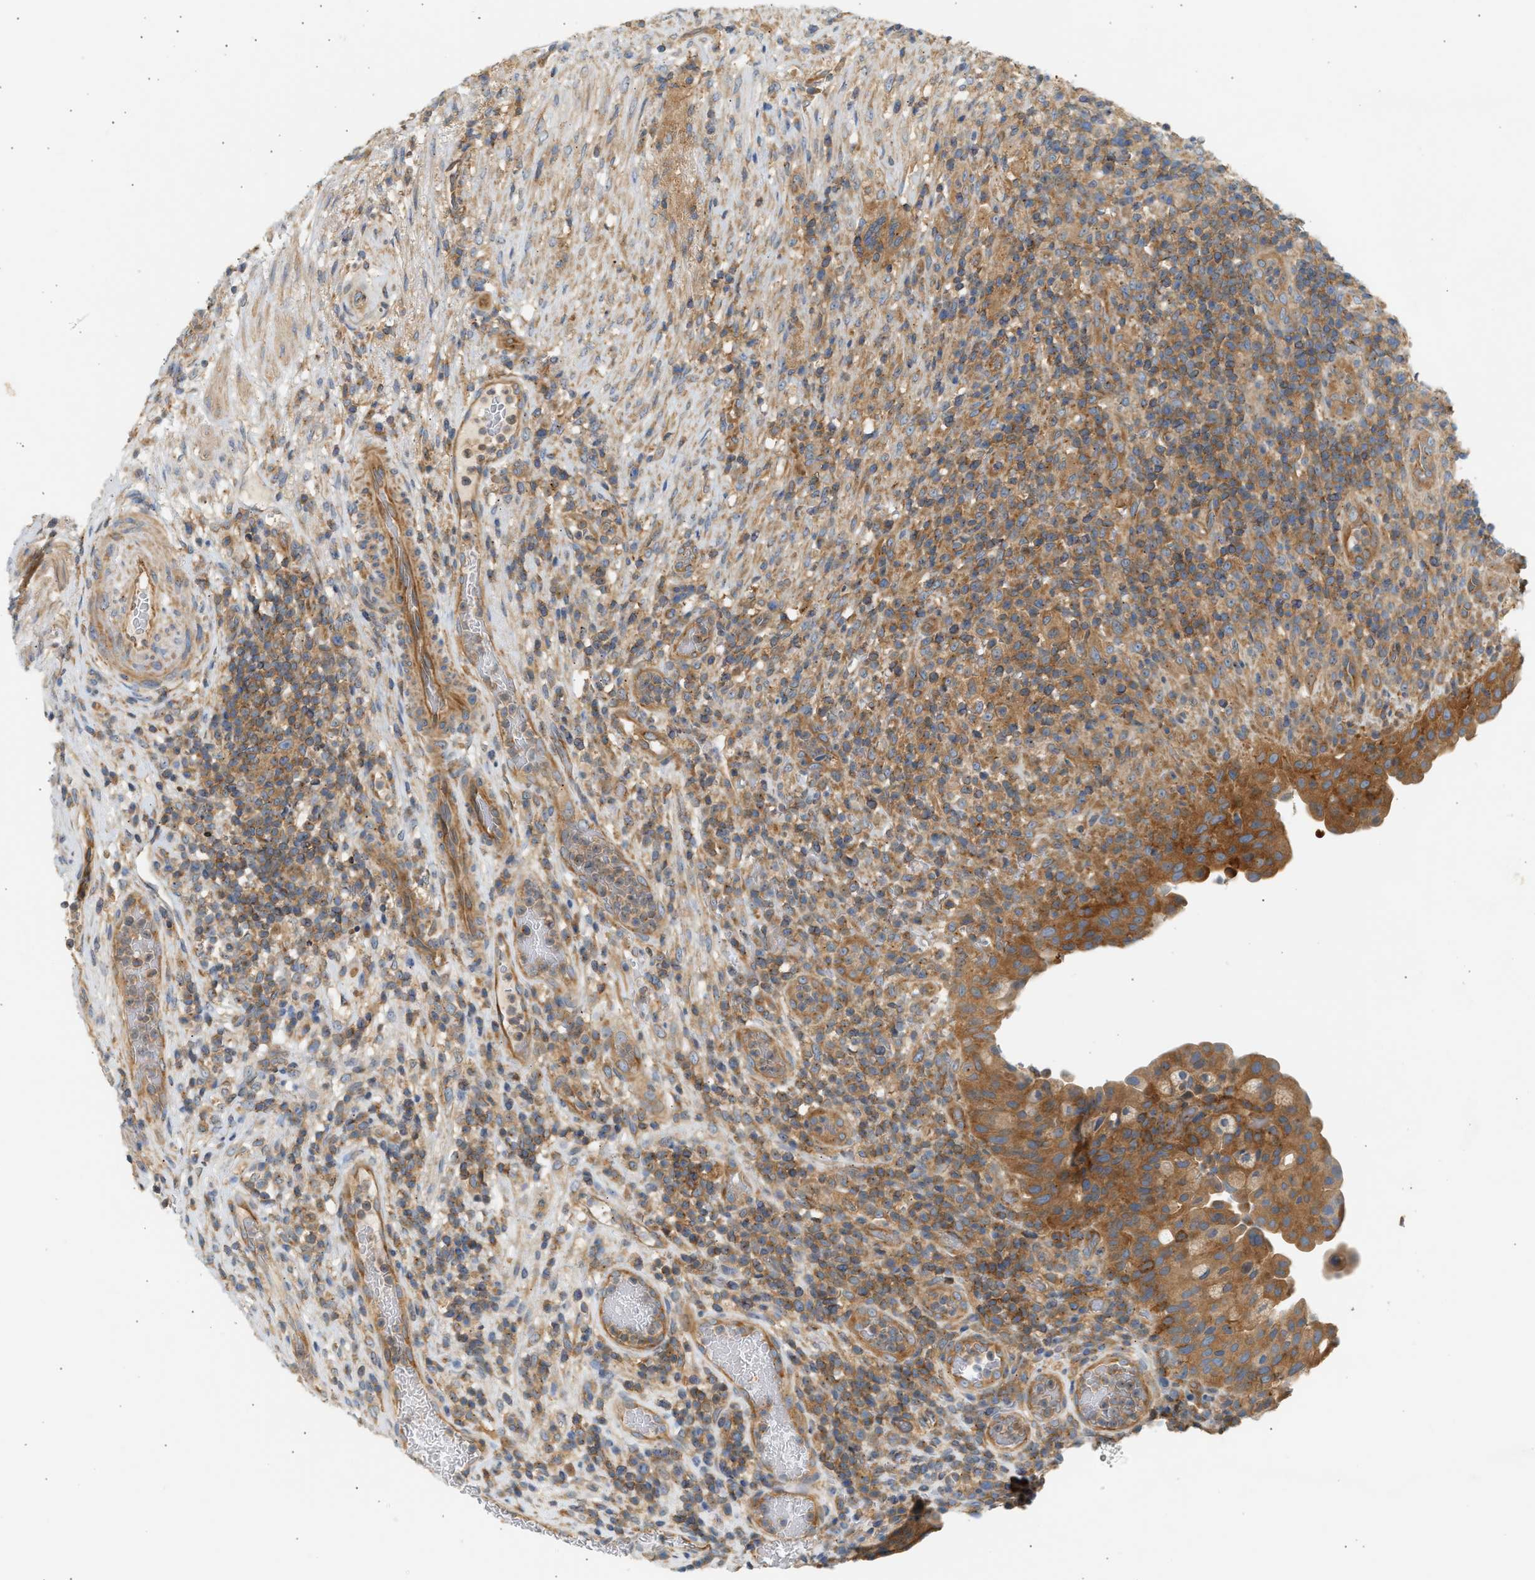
{"staining": {"intensity": "moderate", "quantity": ">75%", "location": "cytoplasmic/membranous"}, "tissue": "urothelial cancer", "cell_type": "Tumor cells", "image_type": "cancer", "snomed": [{"axis": "morphology", "description": "Urothelial carcinoma, Low grade"}, {"axis": "topography", "description": "Urinary bladder"}], "caption": "This micrograph reveals urothelial cancer stained with immunohistochemistry (IHC) to label a protein in brown. The cytoplasmic/membranous of tumor cells show moderate positivity for the protein. Nuclei are counter-stained blue.", "gene": "PAFAH1B1", "patient": {"sex": "female", "age": 75}}